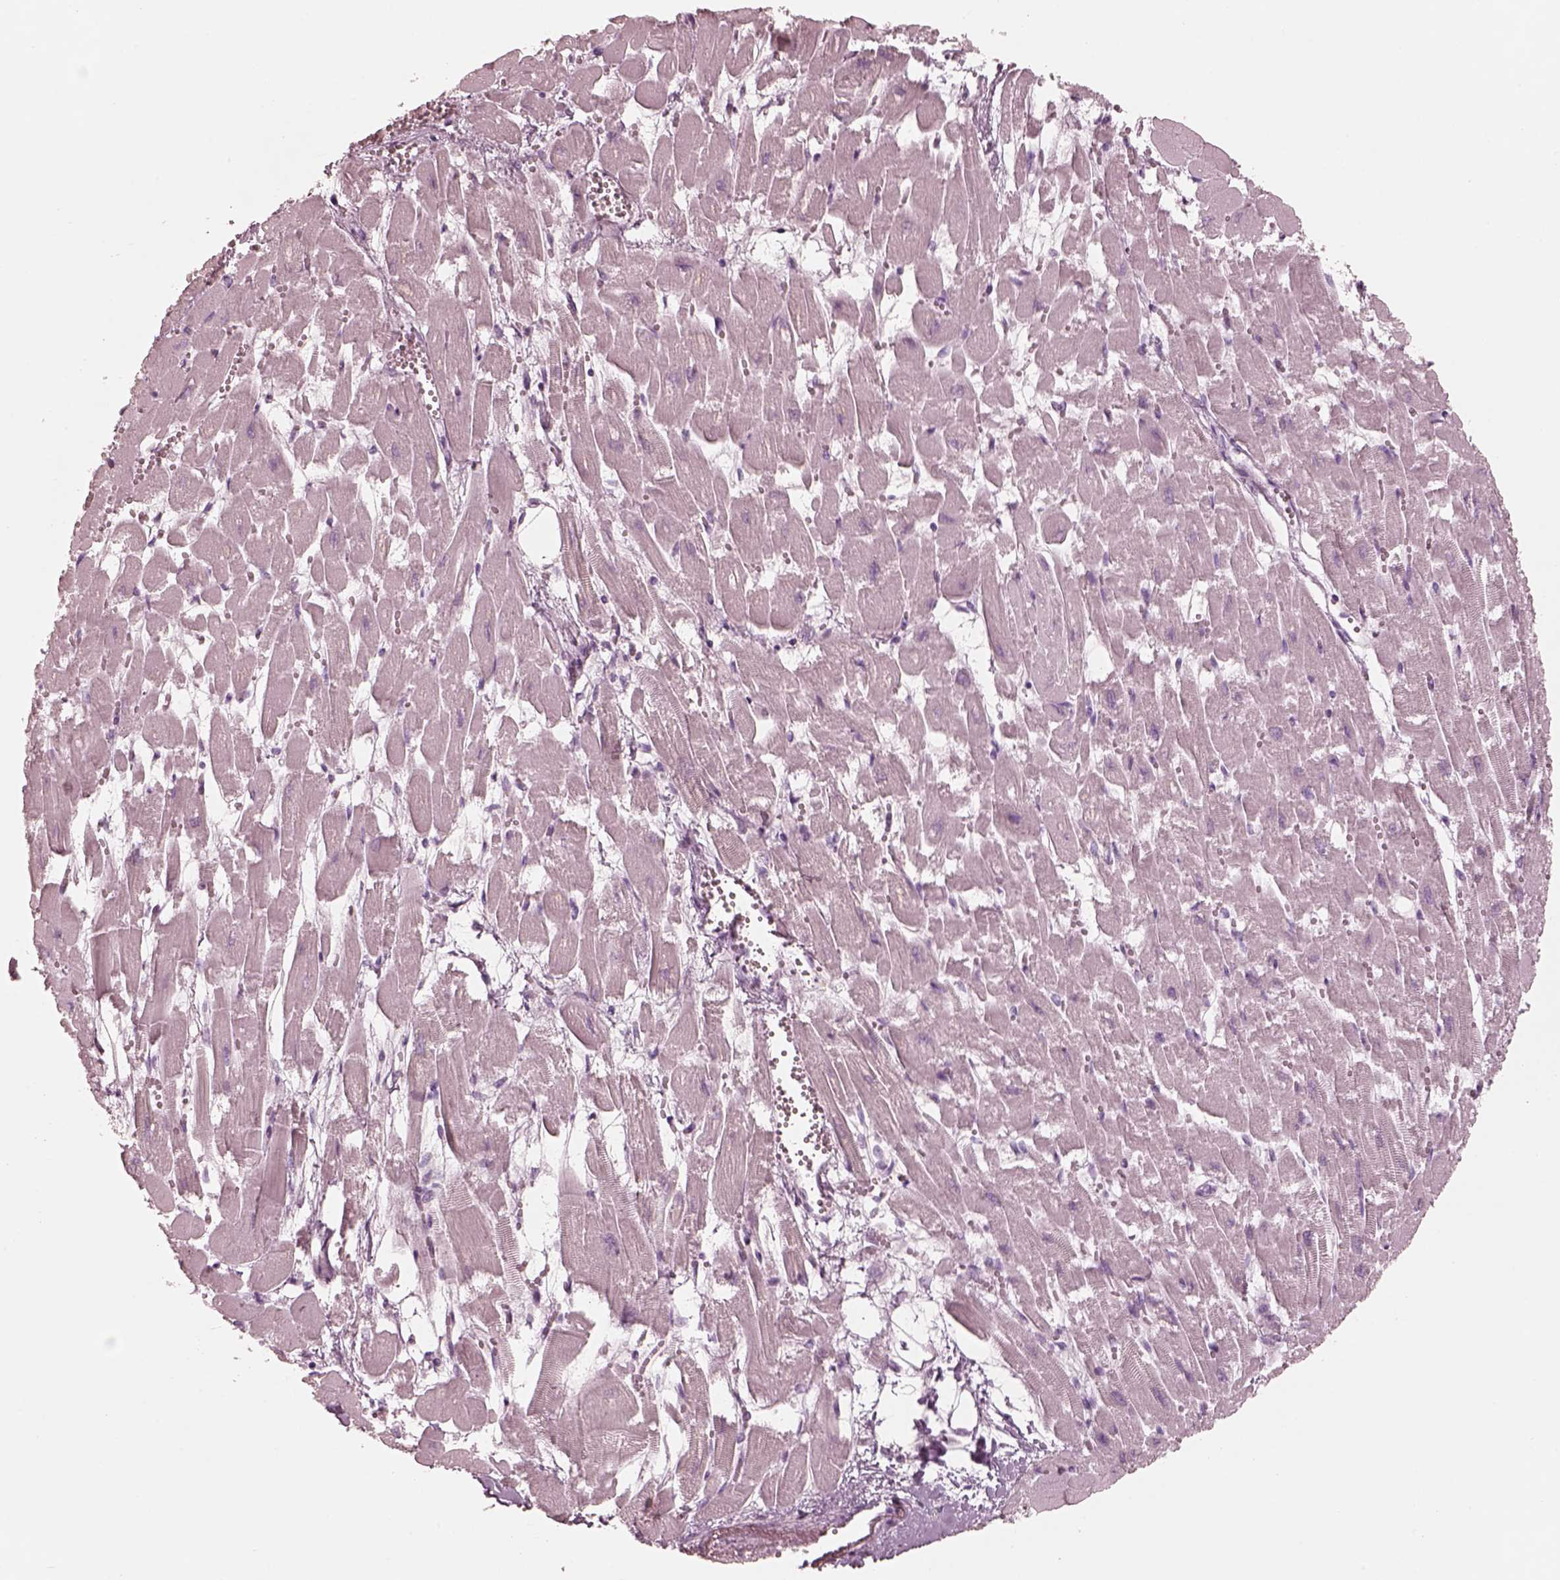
{"staining": {"intensity": "negative", "quantity": "none", "location": "none"}, "tissue": "heart muscle", "cell_type": "Cardiomyocytes", "image_type": "normal", "snomed": [{"axis": "morphology", "description": "Normal tissue, NOS"}, {"axis": "topography", "description": "Heart"}], "caption": "Immunohistochemistry histopathology image of normal heart muscle: human heart muscle stained with DAB (3,3'-diaminobenzidine) exhibits no significant protein staining in cardiomyocytes. Nuclei are stained in blue.", "gene": "PON3", "patient": {"sex": "female", "age": 52}}